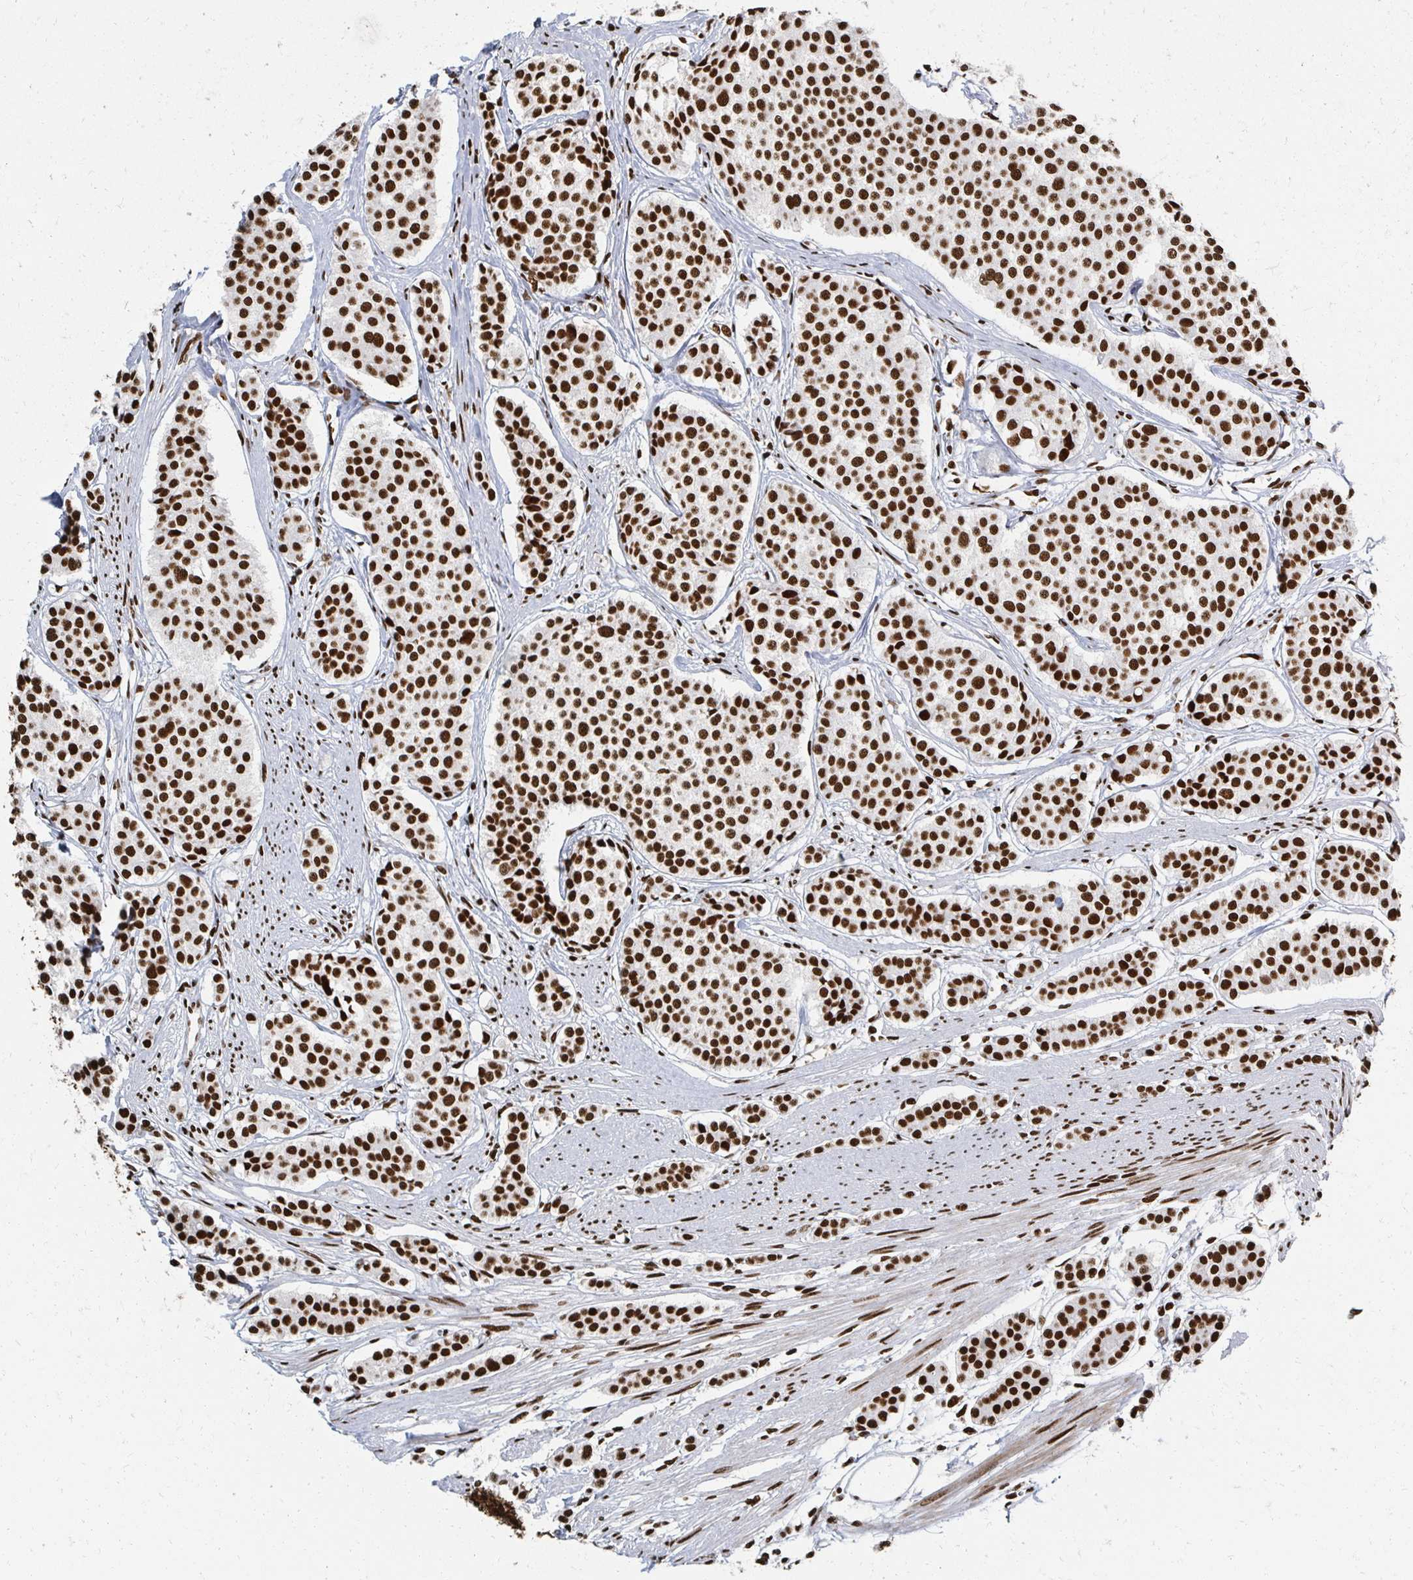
{"staining": {"intensity": "strong", "quantity": ">75%", "location": "nuclear"}, "tissue": "carcinoid", "cell_type": "Tumor cells", "image_type": "cancer", "snomed": [{"axis": "morphology", "description": "Carcinoid, malignant, NOS"}, {"axis": "topography", "description": "Small intestine"}], "caption": "Brown immunohistochemical staining in carcinoid shows strong nuclear positivity in about >75% of tumor cells.", "gene": "RBBP7", "patient": {"sex": "male", "age": 60}}